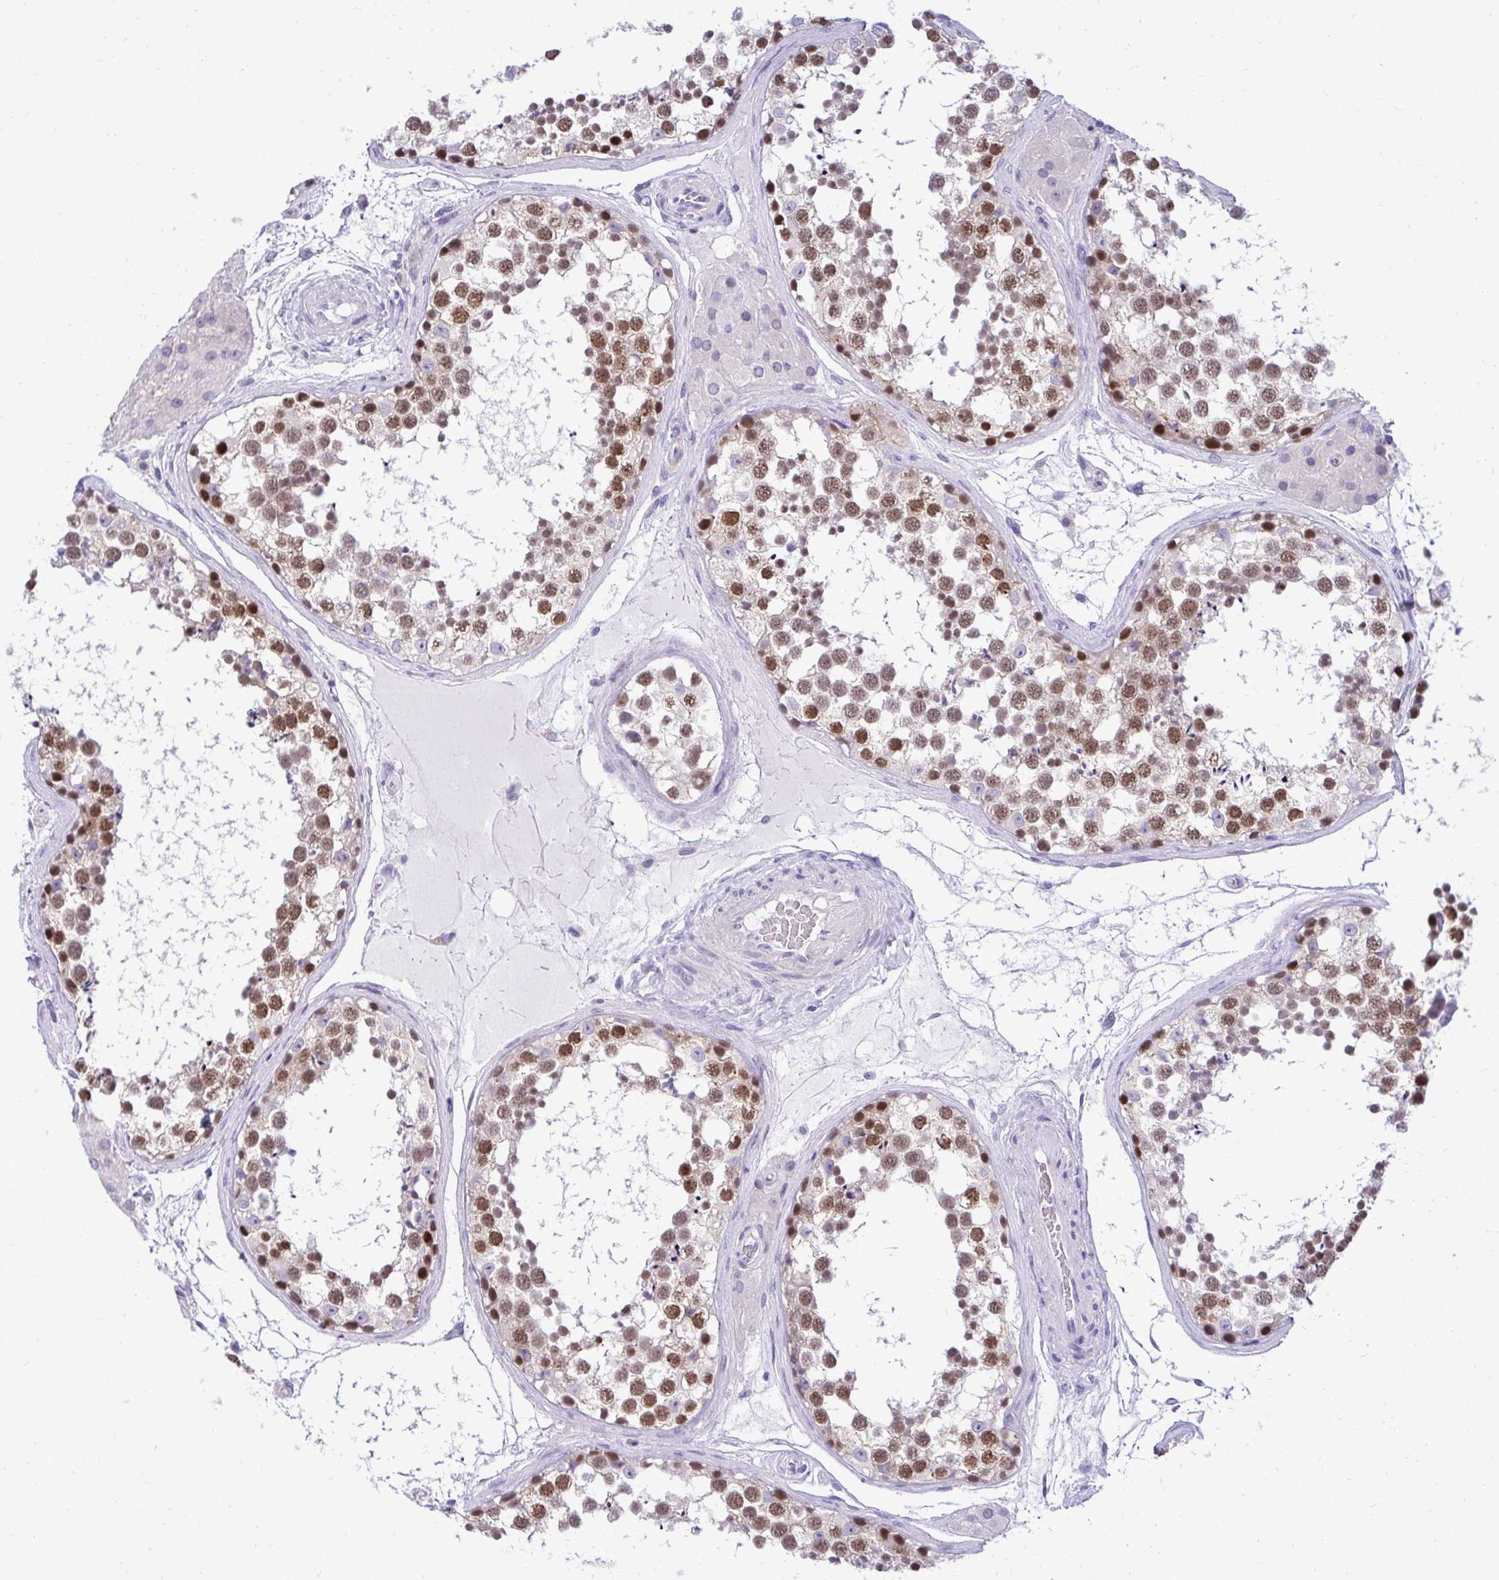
{"staining": {"intensity": "moderate", "quantity": ">75%", "location": "nuclear"}, "tissue": "testis", "cell_type": "Cells in seminiferous ducts", "image_type": "normal", "snomed": [{"axis": "morphology", "description": "Normal tissue, NOS"}, {"axis": "morphology", "description": "Seminoma, NOS"}, {"axis": "topography", "description": "Testis"}], "caption": "Immunohistochemistry (IHC) micrograph of normal human testis stained for a protein (brown), which demonstrates medium levels of moderate nuclear staining in about >75% of cells in seminiferous ducts.", "gene": "ZSWIM9", "patient": {"sex": "male", "age": 65}}